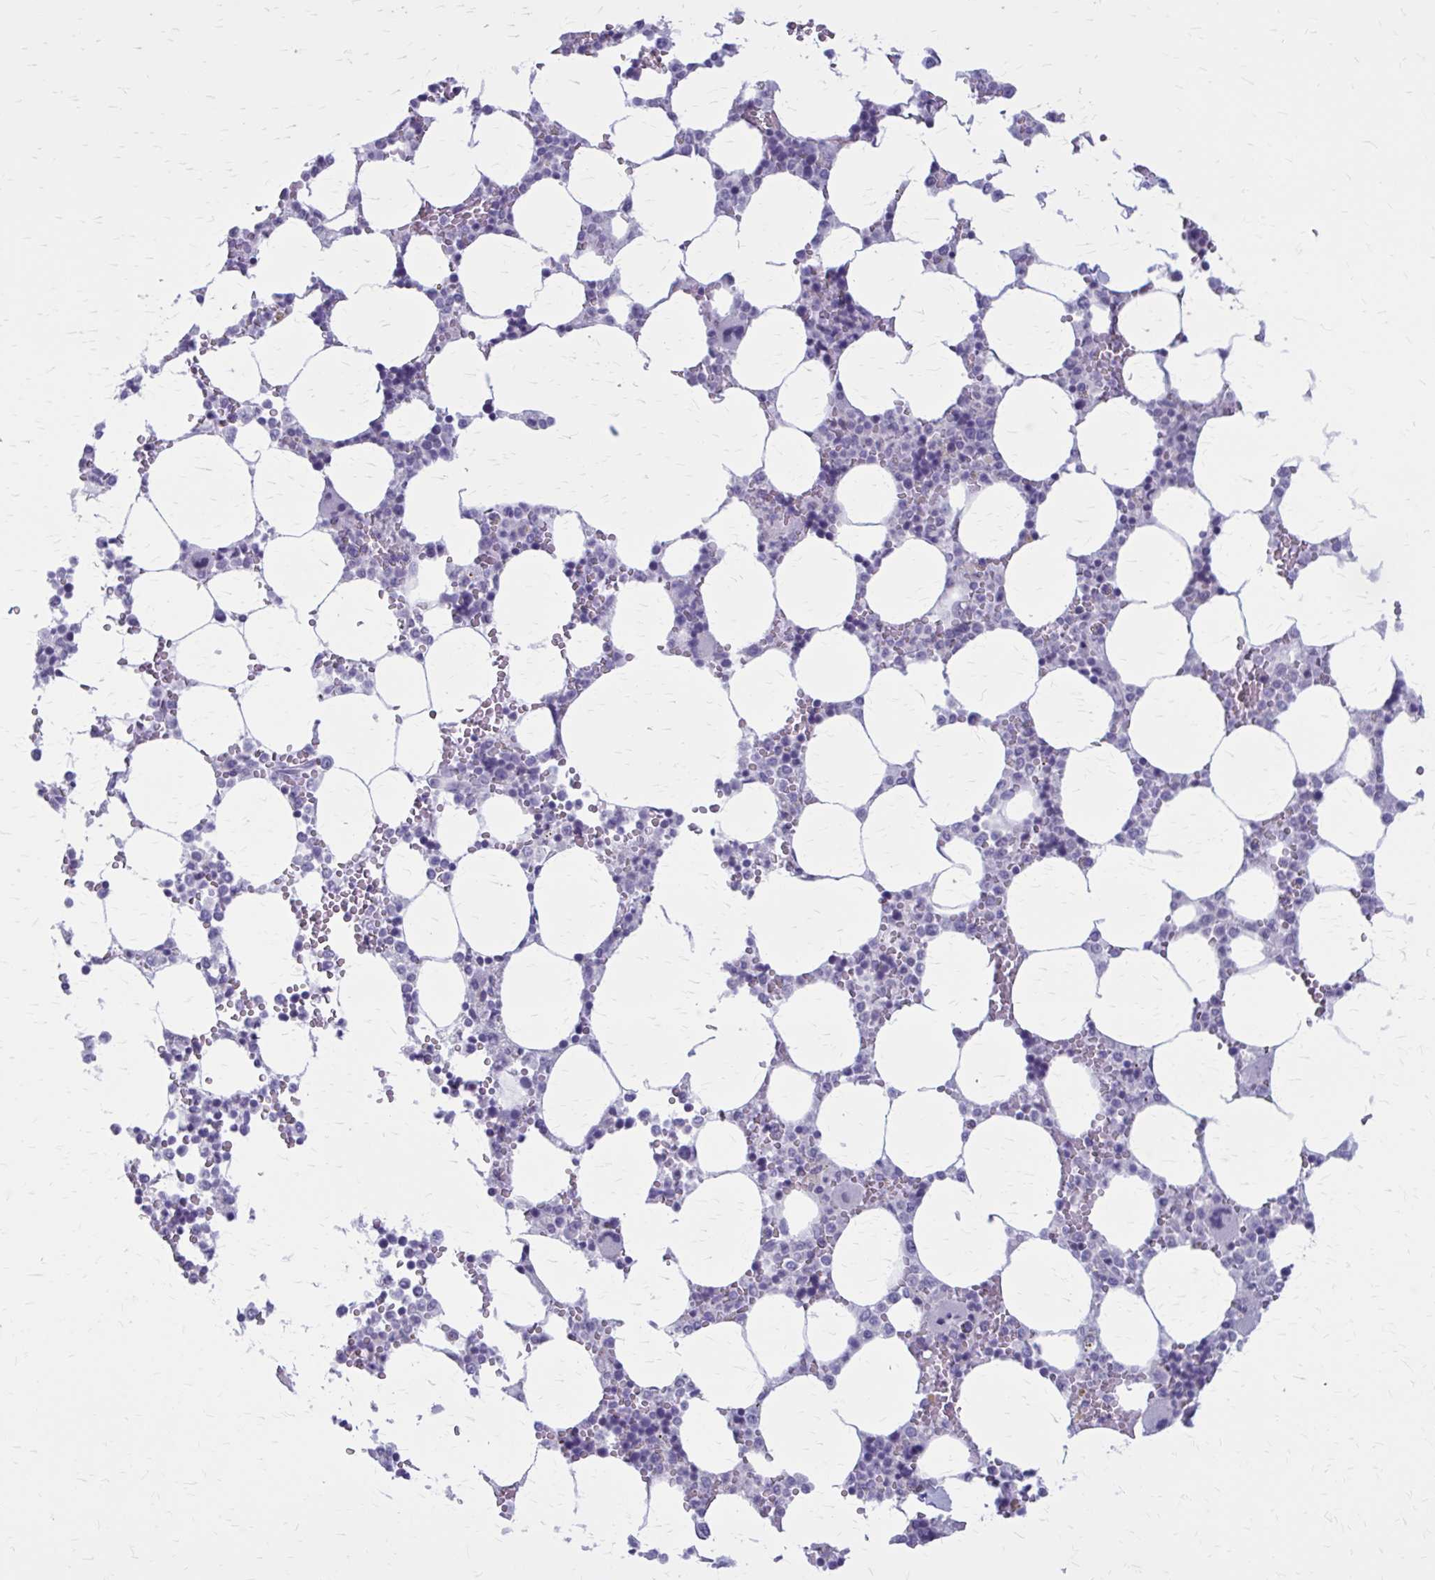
{"staining": {"intensity": "negative", "quantity": "none", "location": "none"}, "tissue": "bone marrow", "cell_type": "Hematopoietic cells", "image_type": "normal", "snomed": [{"axis": "morphology", "description": "Normal tissue, NOS"}, {"axis": "topography", "description": "Bone marrow"}], "caption": "An image of human bone marrow is negative for staining in hematopoietic cells.", "gene": "CASQ2", "patient": {"sex": "male", "age": 64}}